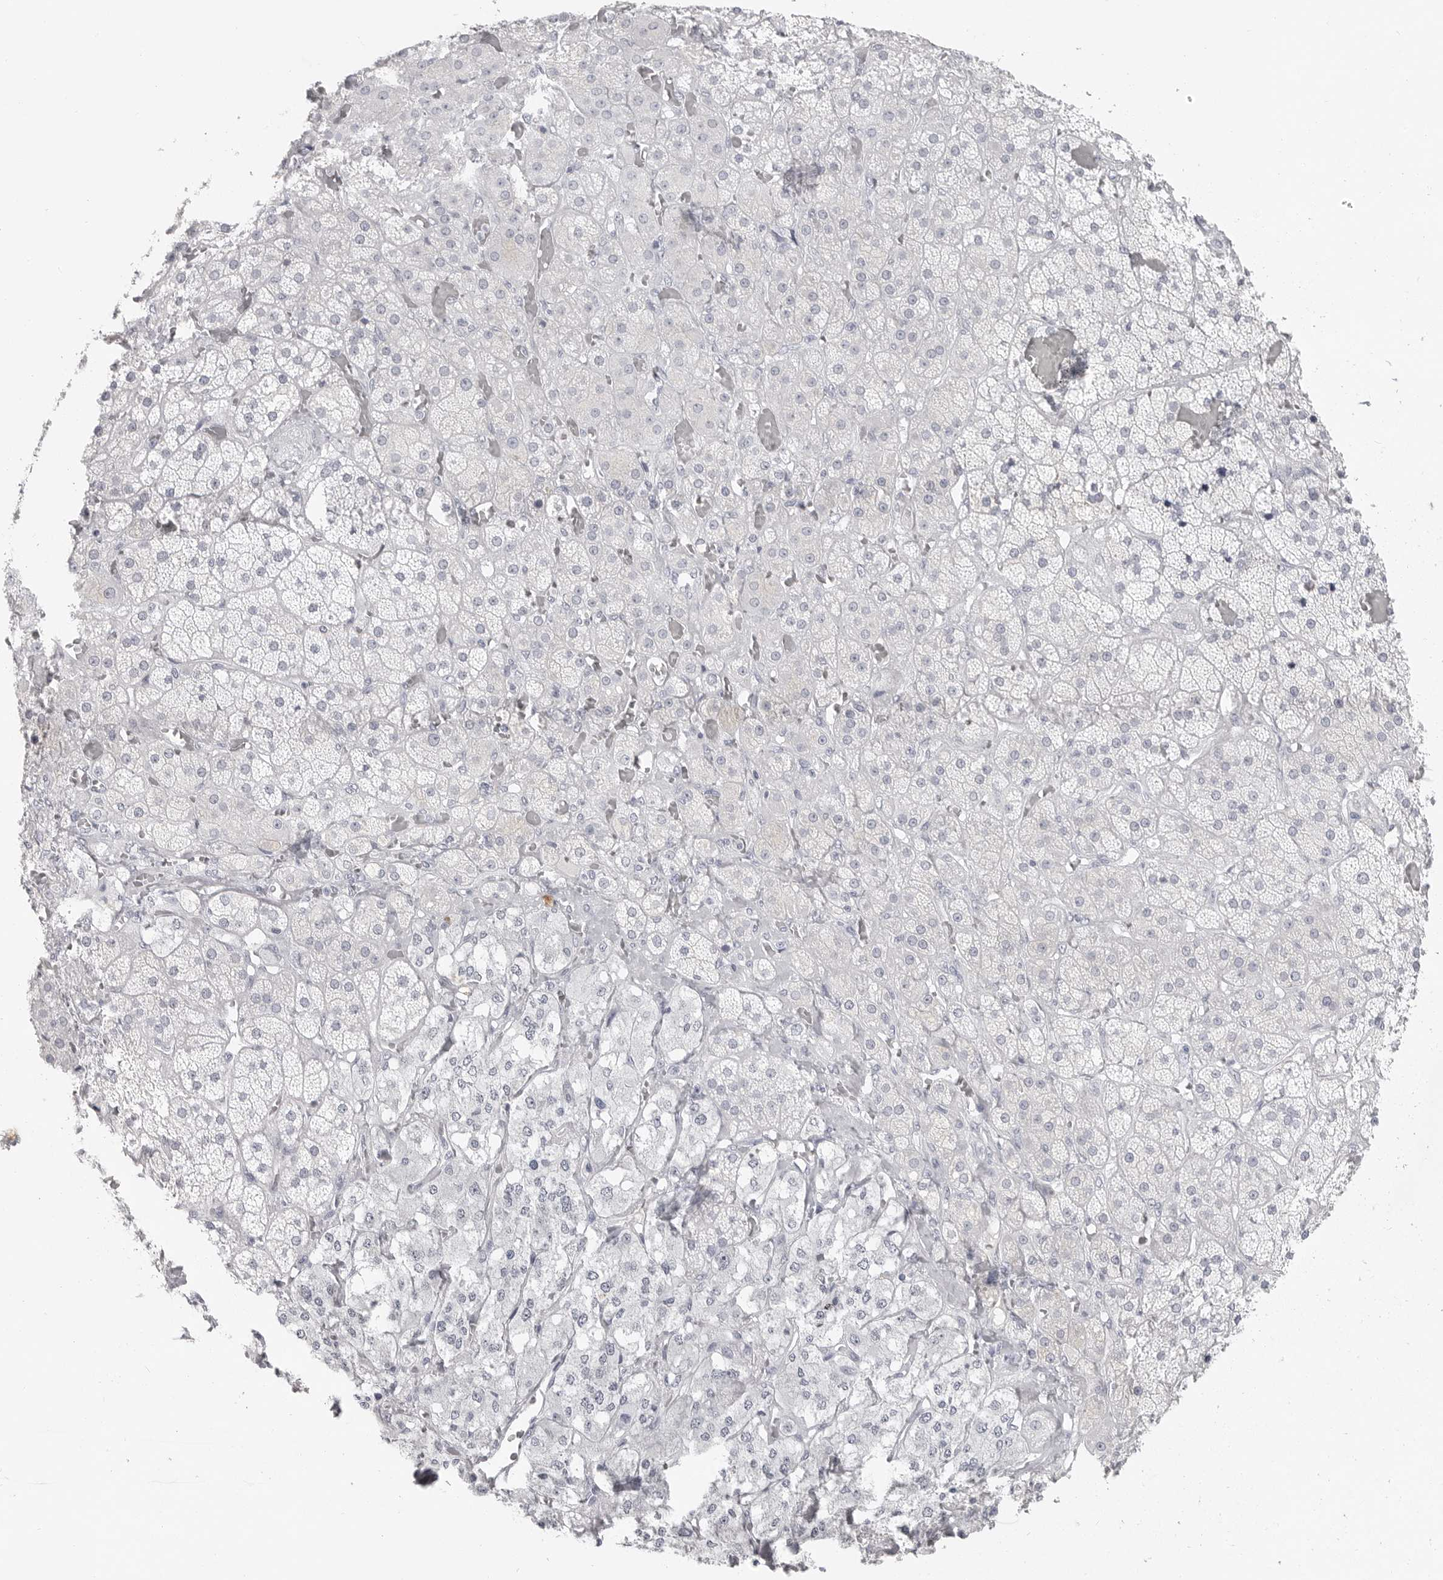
{"staining": {"intensity": "negative", "quantity": "none", "location": "none"}, "tissue": "adrenal gland", "cell_type": "Glandular cells", "image_type": "normal", "snomed": [{"axis": "morphology", "description": "Normal tissue, NOS"}, {"axis": "topography", "description": "Adrenal gland"}], "caption": "Immunohistochemical staining of unremarkable adrenal gland displays no significant positivity in glandular cells.", "gene": "LY6D", "patient": {"sex": "male", "age": 57}}